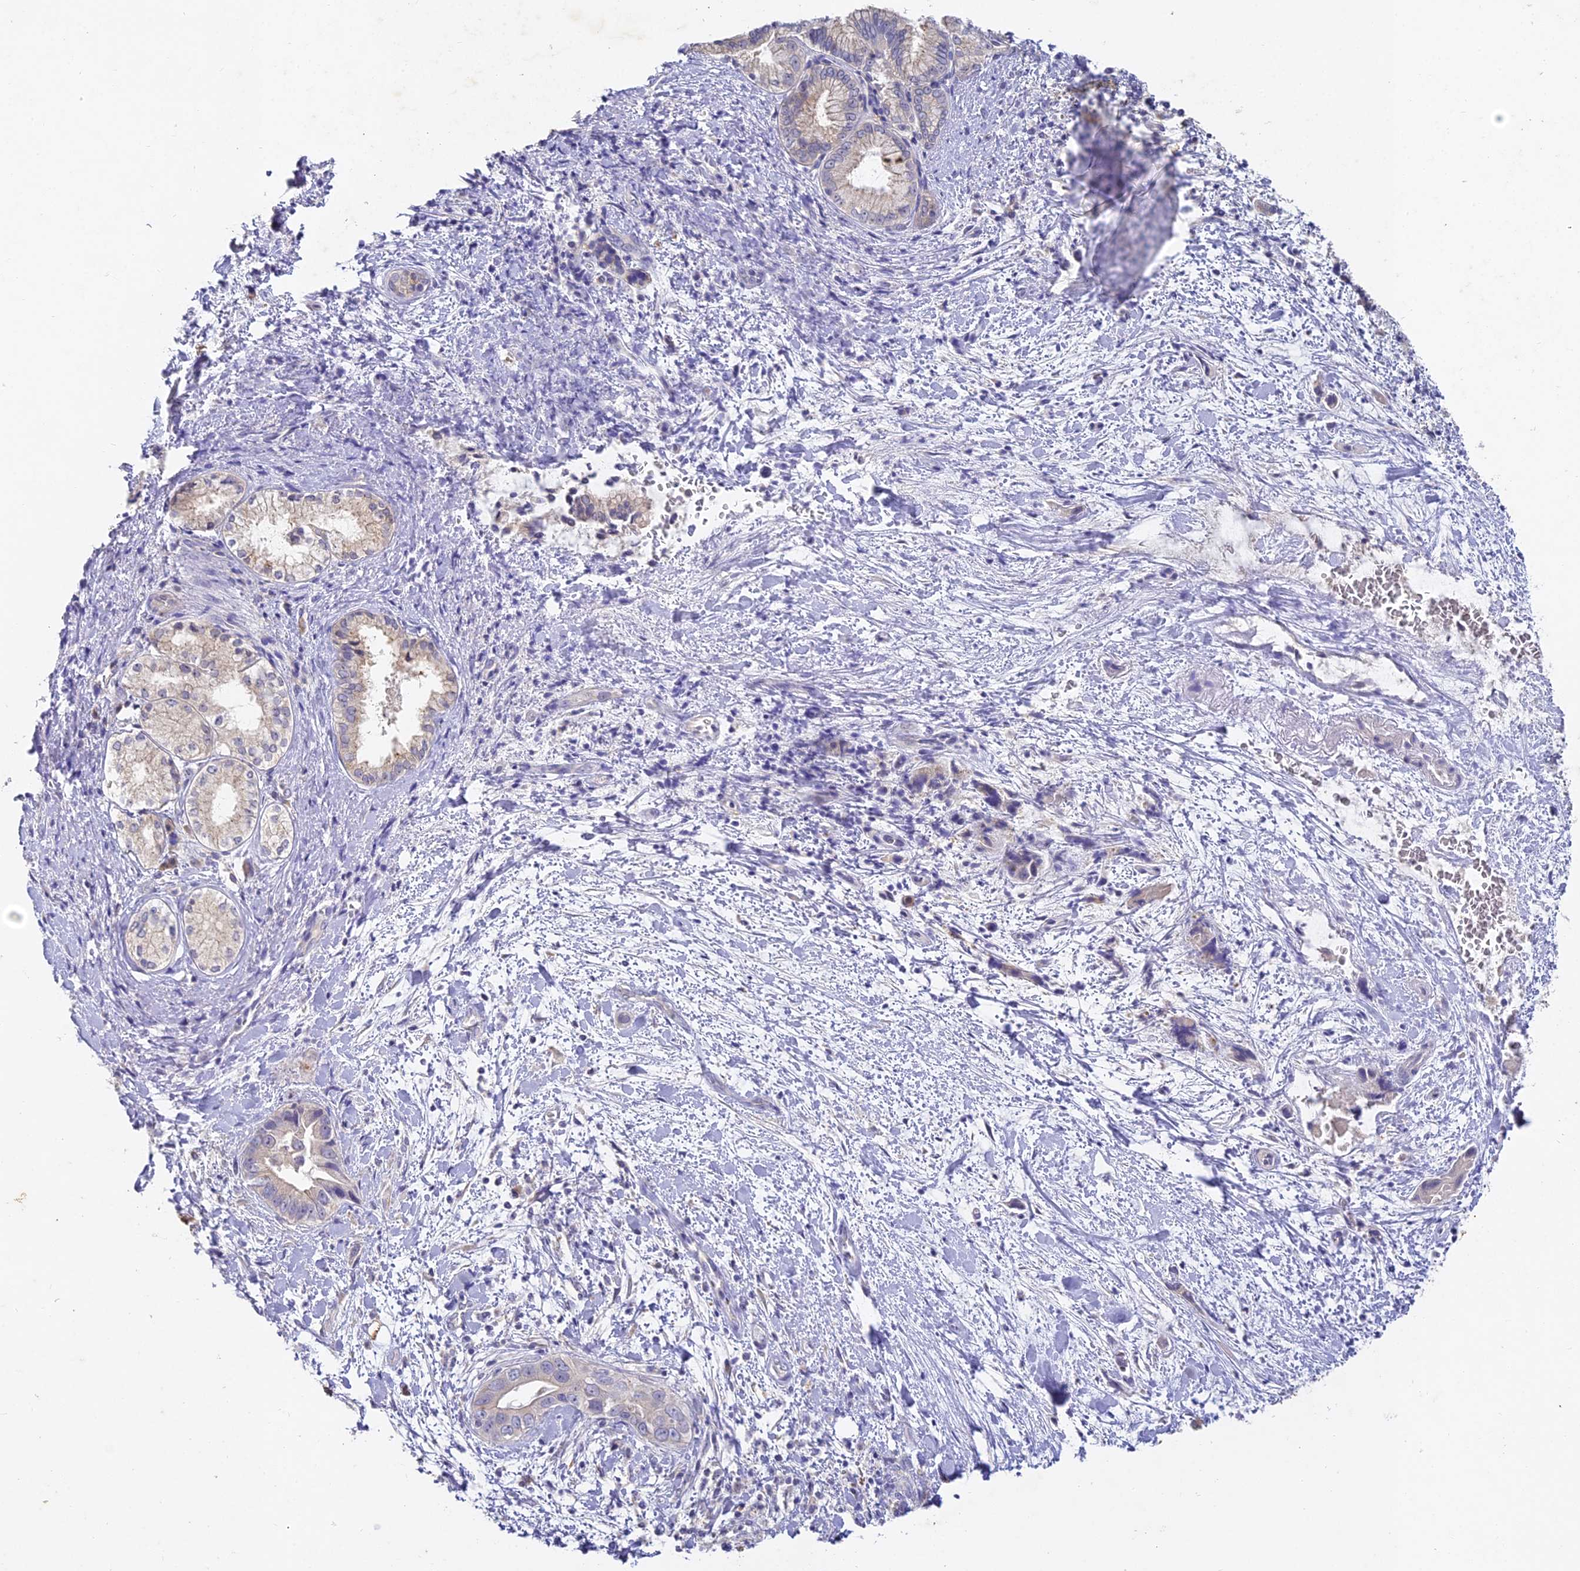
{"staining": {"intensity": "negative", "quantity": "none", "location": "none"}, "tissue": "pancreatic cancer", "cell_type": "Tumor cells", "image_type": "cancer", "snomed": [{"axis": "morphology", "description": "Adenocarcinoma, NOS"}, {"axis": "topography", "description": "Pancreas"}], "caption": "Pancreatic cancer (adenocarcinoma) stained for a protein using immunohistochemistry demonstrates no positivity tumor cells.", "gene": "DONSON", "patient": {"sex": "female", "age": 78}}